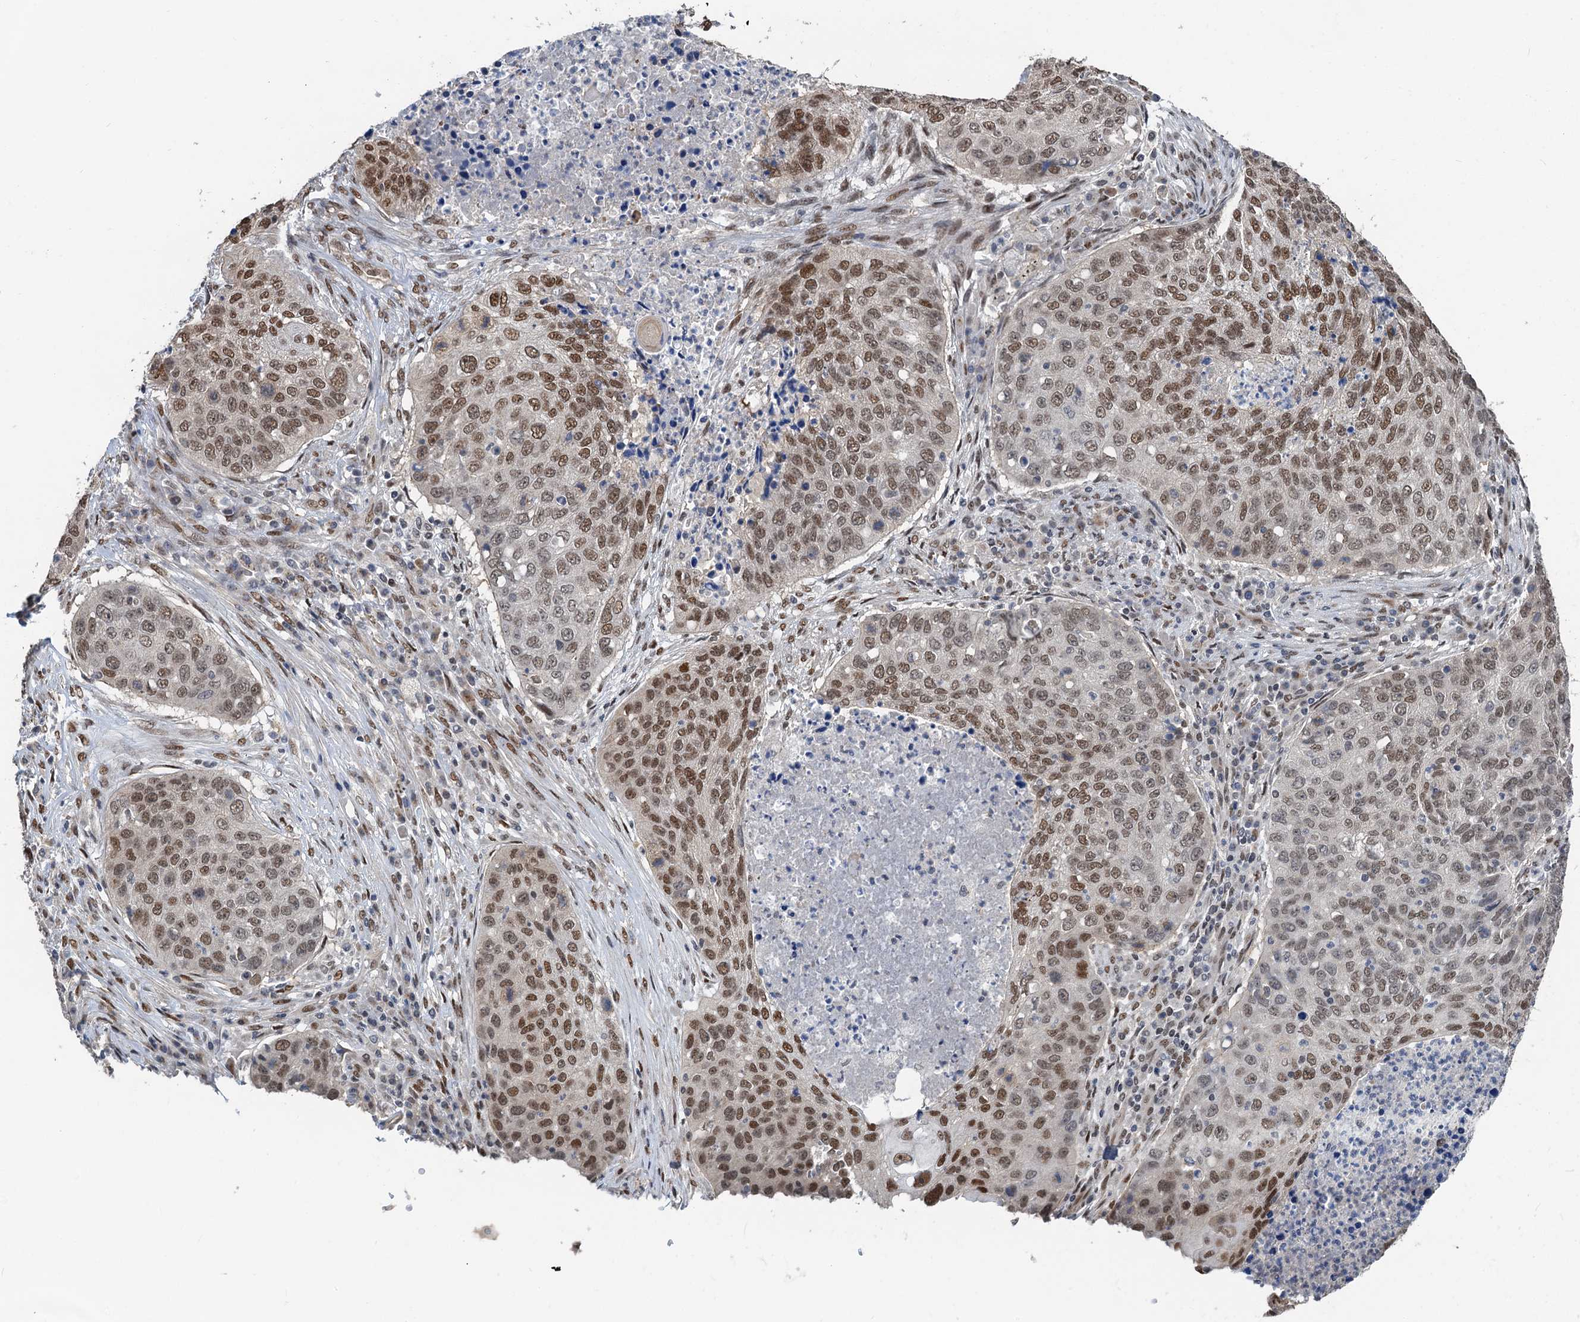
{"staining": {"intensity": "moderate", "quantity": ">75%", "location": "nuclear"}, "tissue": "lung cancer", "cell_type": "Tumor cells", "image_type": "cancer", "snomed": [{"axis": "morphology", "description": "Squamous cell carcinoma, NOS"}, {"axis": "topography", "description": "Lung"}], "caption": "About >75% of tumor cells in lung cancer (squamous cell carcinoma) display moderate nuclear protein staining as visualized by brown immunohistochemical staining.", "gene": "CFDP1", "patient": {"sex": "female", "age": 63}}